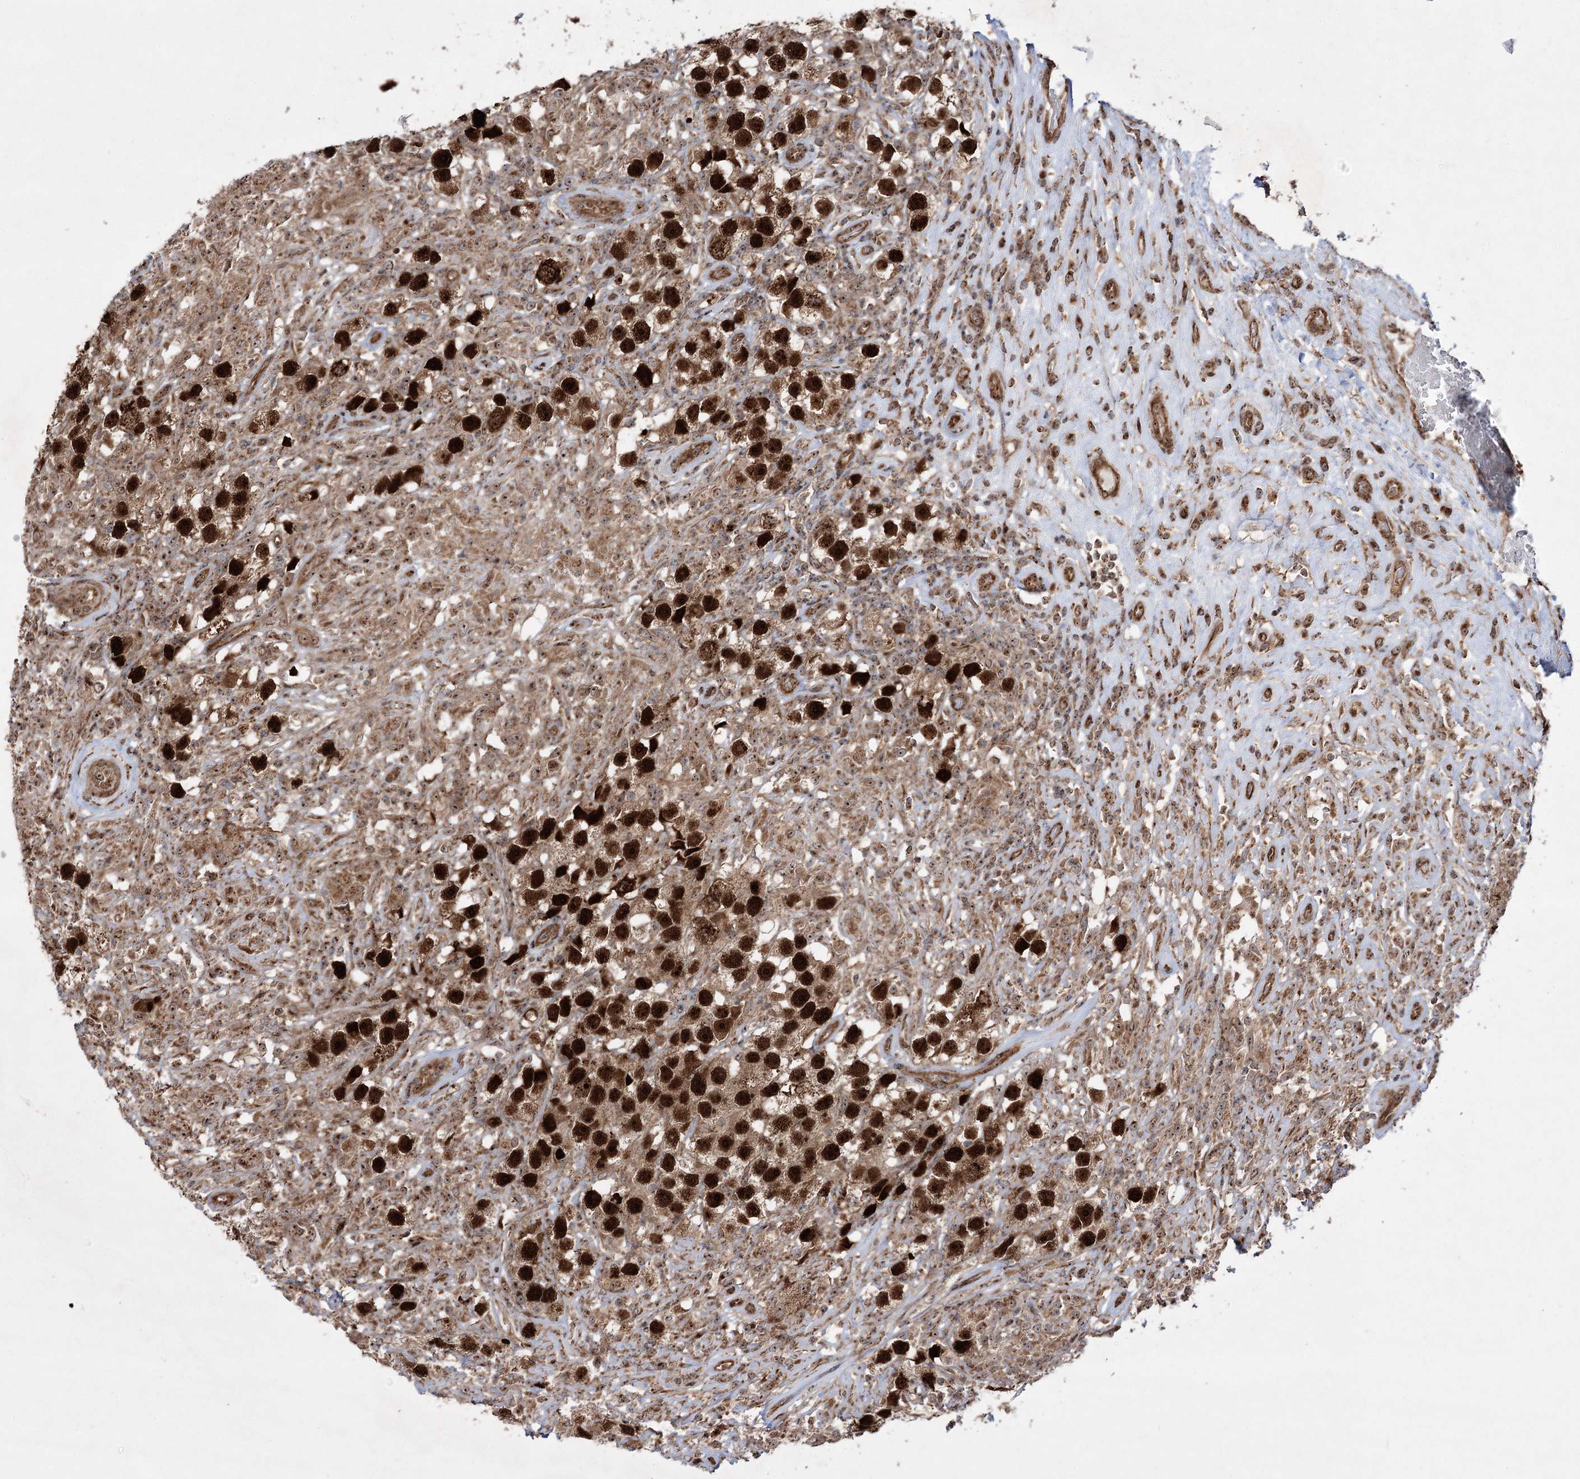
{"staining": {"intensity": "strong", "quantity": ">75%", "location": "nuclear"}, "tissue": "testis cancer", "cell_type": "Tumor cells", "image_type": "cancer", "snomed": [{"axis": "morphology", "description": "Seminoma, NOS"}, {"axis": "topography", "description": "Testis"}], "caption": "Tumor cells exhibit strong nuclear positivity in about >75% of cells in testis seminoma.", "gene": "SERINC5", "patient": {"sex": "male", "age": 49}}